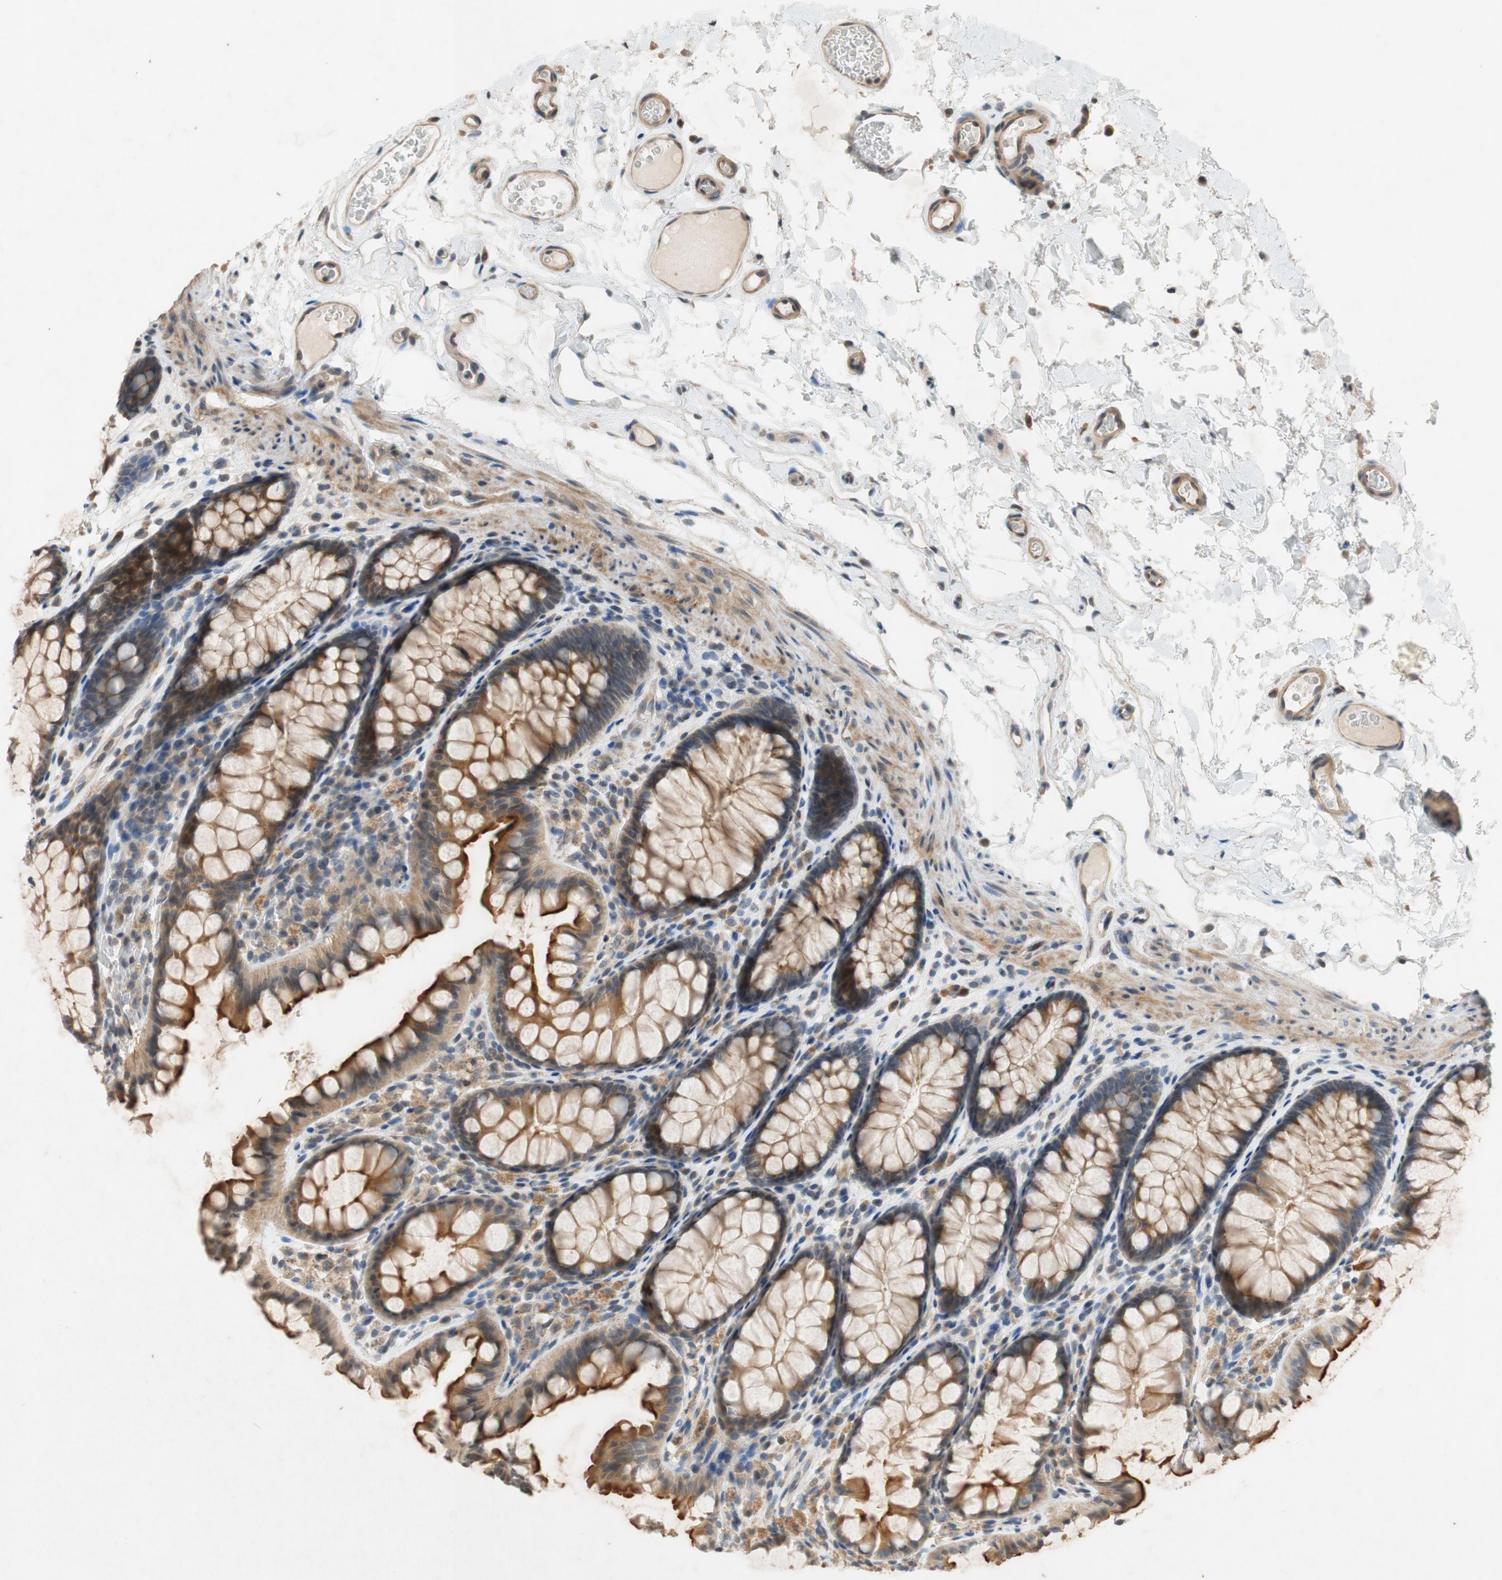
{"staining": {"intensity": "moderate", "quantity": ">75%", "location": "cytoplasmic/membranous"}, "tissue": "colon", "cell_type": "Endothelial cells", "image_type": "normal", "snomed": [{"axis": "morphology", "description": "Normal tissue, NOS"}, {"axis": "topography", "description": "Colon"}], "caption": "Colon stained with a brown dye reveals moderate cytoplasmic/membranous positive positivity in approximately >75% of endothelial cells.", "gene": "ATP2C1", "patient": {"sex": "female", "age": 55}}